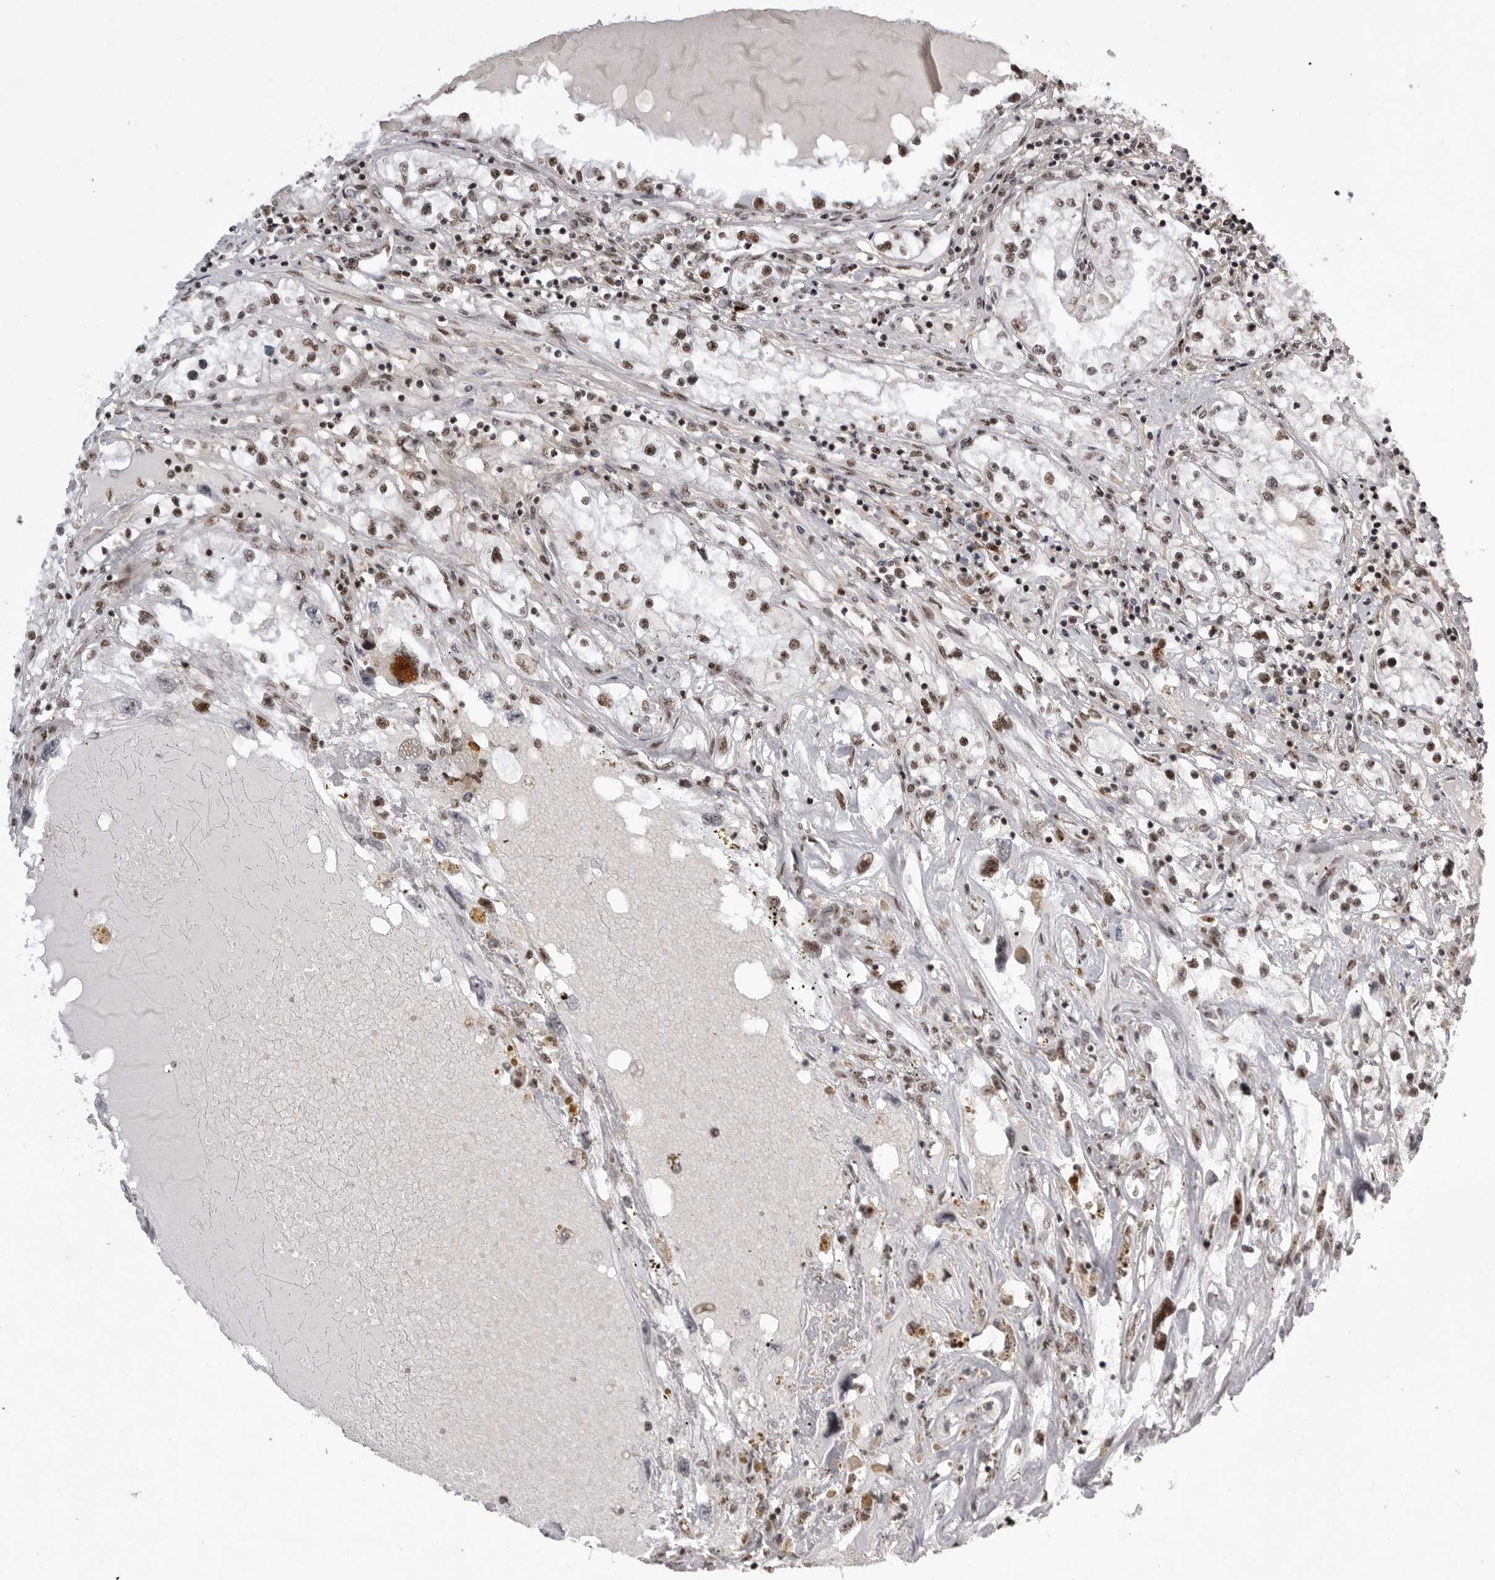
{"staining": {"intensity": "moderate", "quantity": ">75%", "location": "nuclear"}, "tissue": "renal cancer", "cell_type": "Tumor cells", "image_type": "cancer", "snomed": [{"axis": "morphology", "description": "Adenocarcinoma, NOS"}, {"axis": "topography", "description": "Kidney"}], "caption": "The micrograph exhibits immunohistochemical staining of adenocarcinoma (renal). There is moderate nuclear expression is seen in about >75% of tumor cells.", "gene": "PPP1R8", "patient": {"sex": "male", "age": 68}}